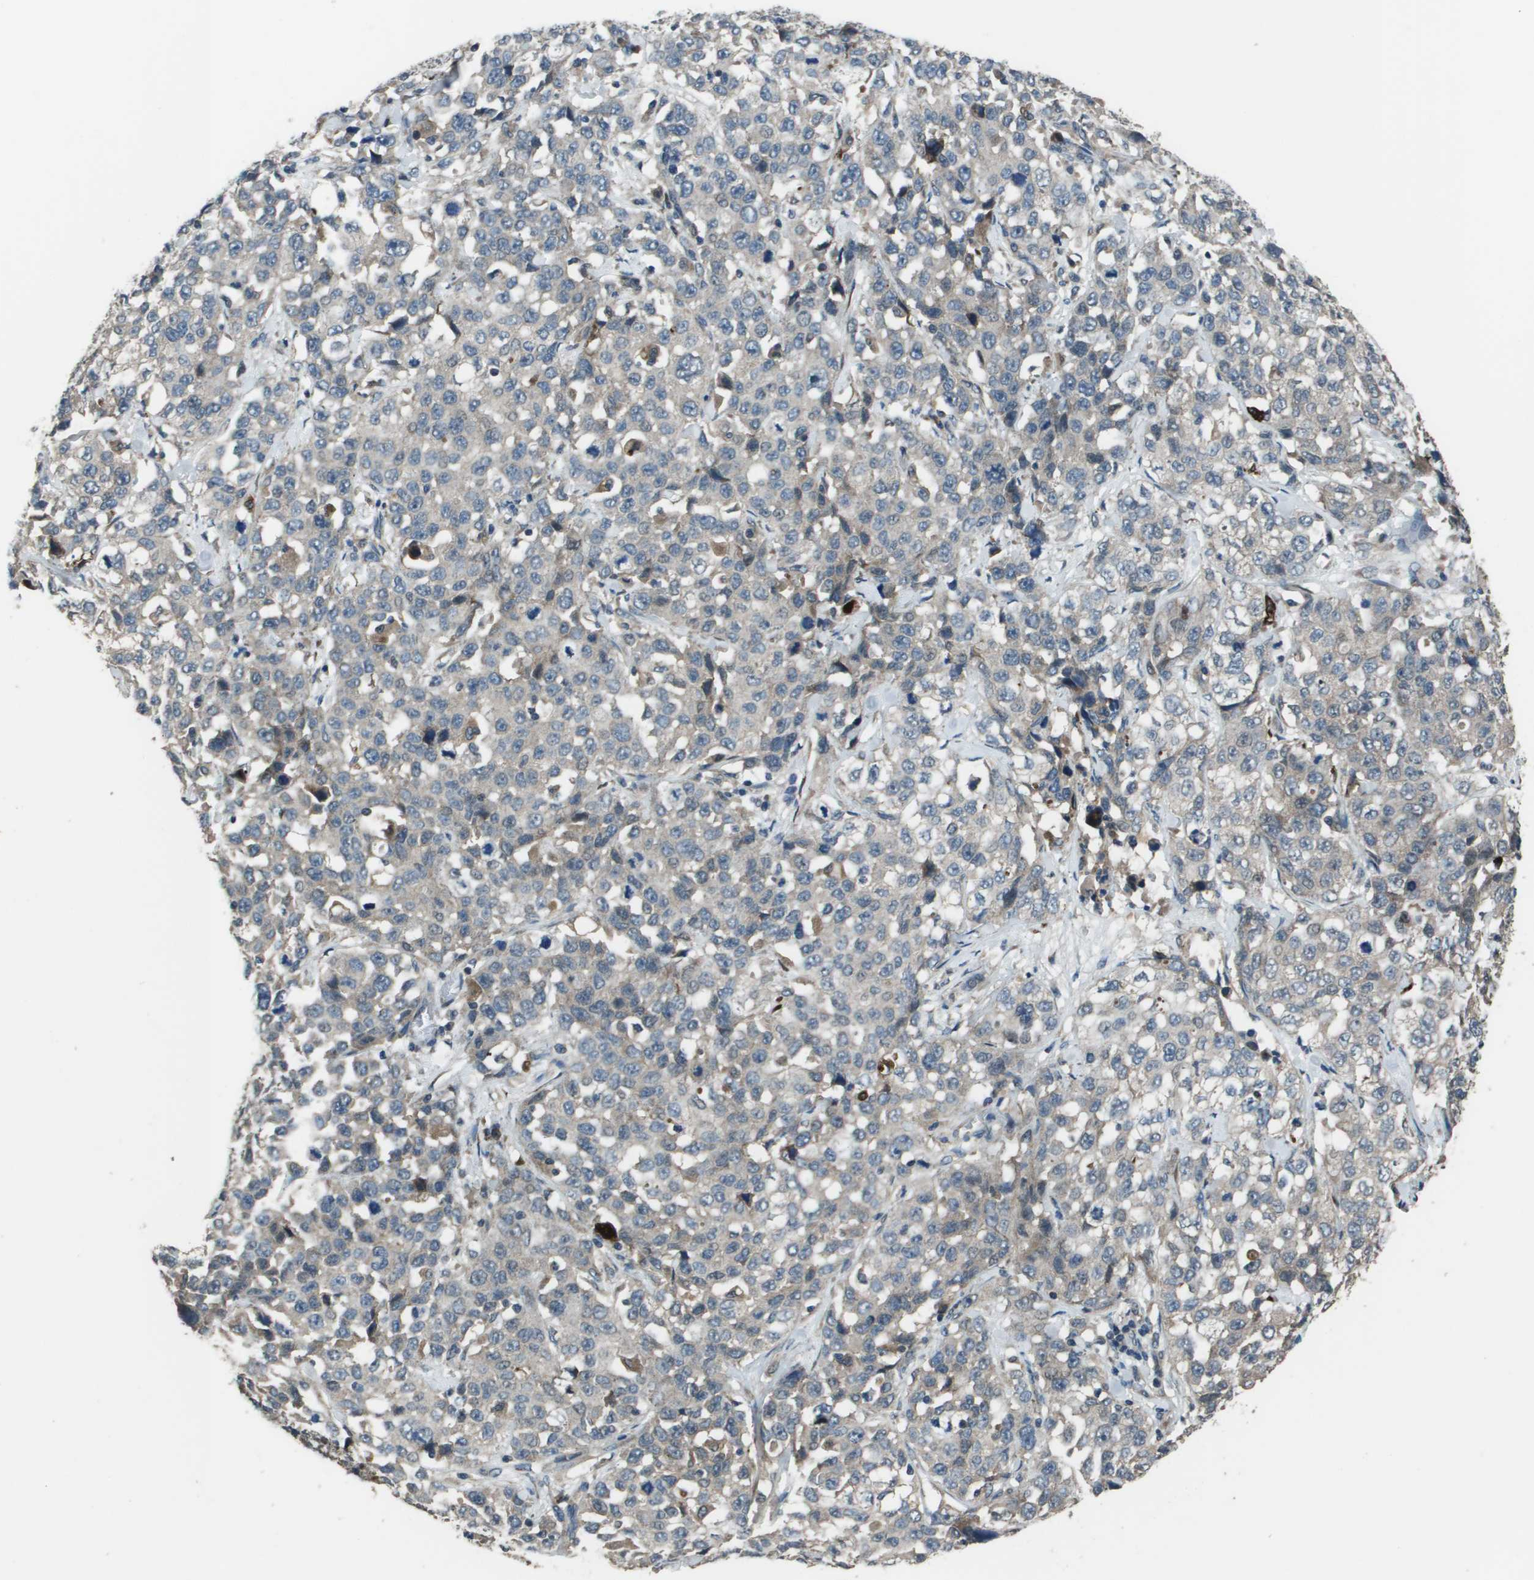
{"staining": {"intensity": "negative", "quantity": "none", "location": "none"}, "tissue": "stomach cancer", "cell_type": "Tumor cells", "image_type": "cancer", "snomed": [{"axis": "morphology", "description": "Normal tissue, NOS"}, {"axis": "morphology", "description": "Adenocarcinoma, NOS"}, {"axis": "topography", "description": "Stomach"}], "caption": "IHC of adenocarcinoma (stomach) reveals no positivity in tumor cells.", "gene": "GOSR2", "patient": {"sex": "male", "age": 48}}